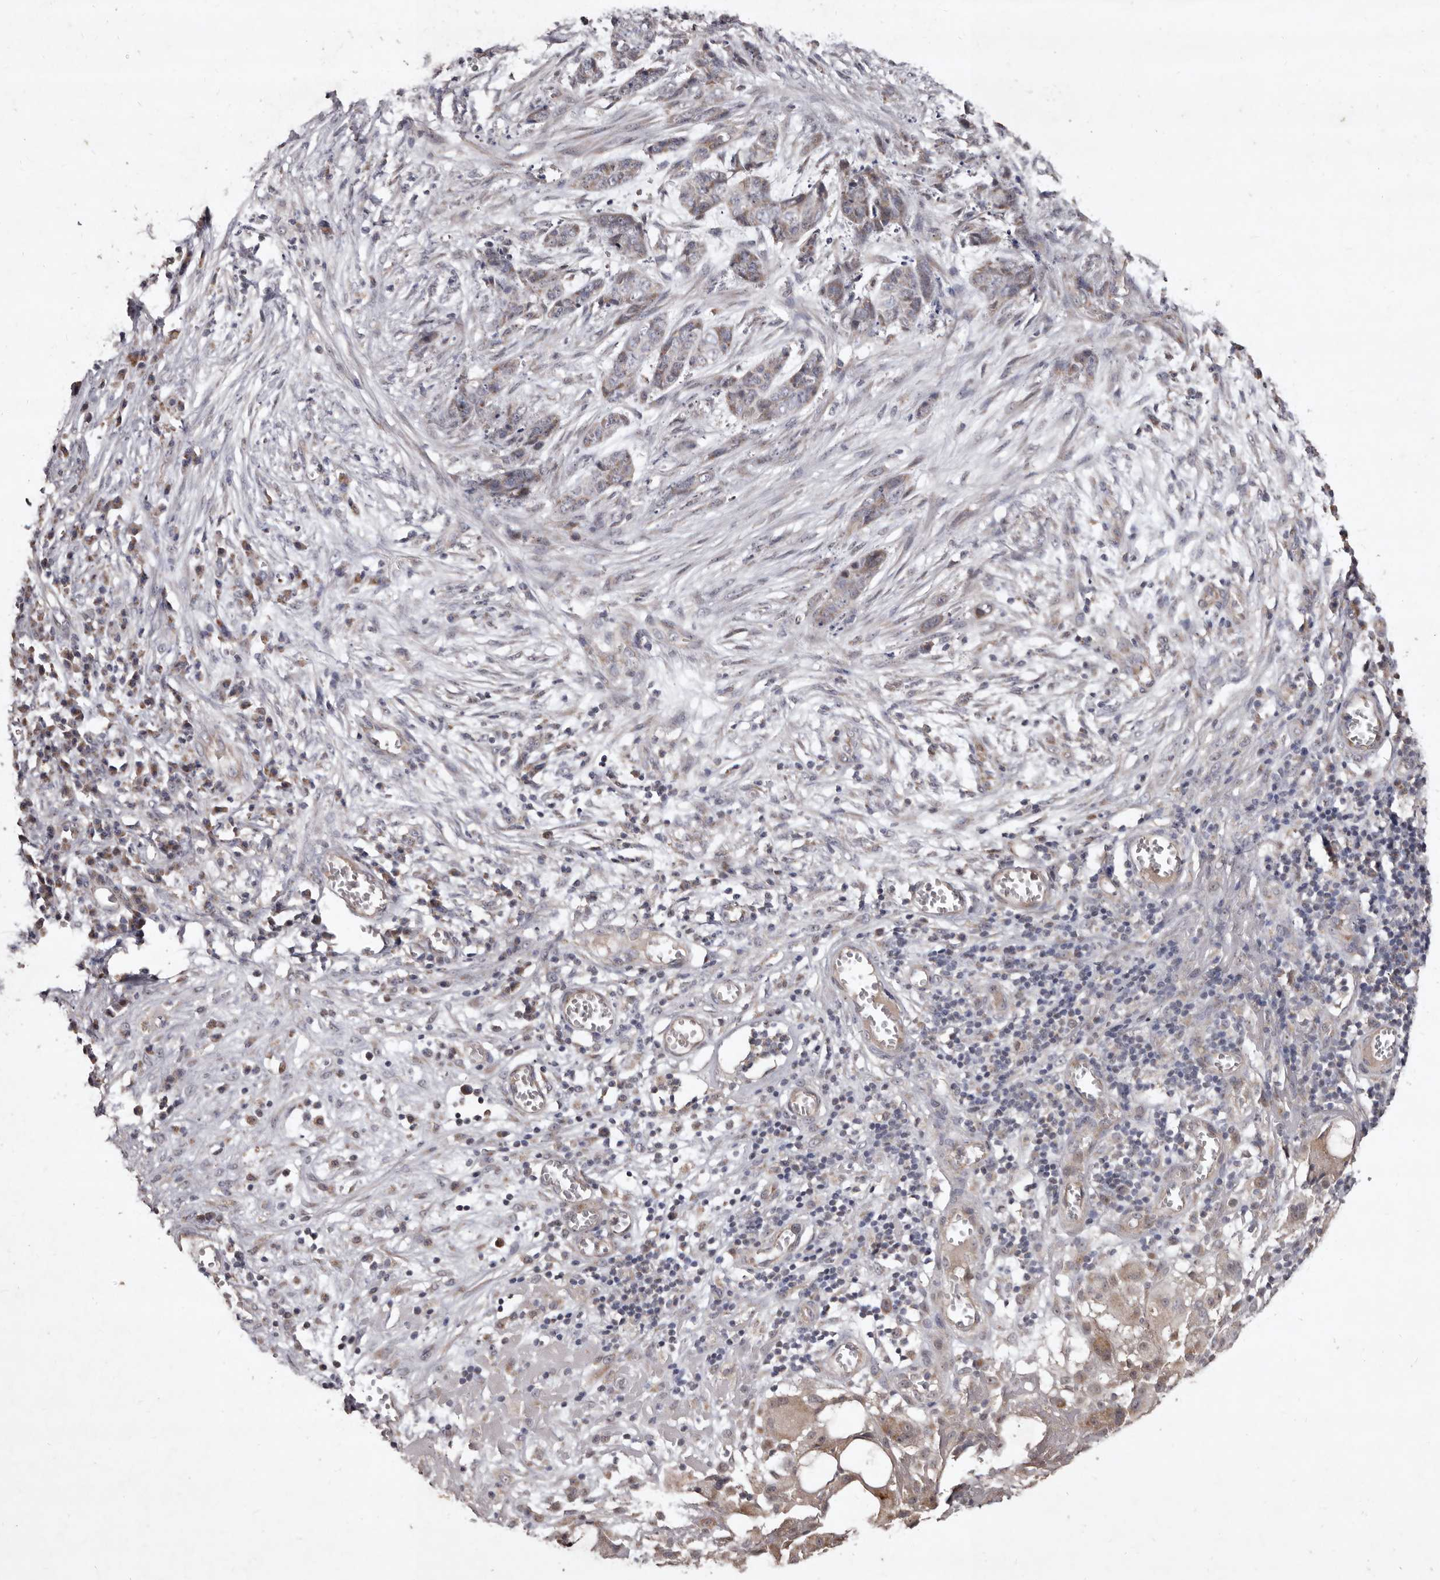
{"staining": {"intensity": "weak", "quantity": "25%-75%", "location": "cytoplasmic/membranous"}, "tissue": "skin cancer", "cell_type": "Tumor cells", "image_type": "cancer", "snomed": [{"axis": "morphology", "description": "Basal cell carcinoma"}, {"axis": "topography", "description": "Skin"}], "caption": "Immunohistochemistry (IHC) micrograph of neoplastic tissue: skin cancer (basal cell carcinoma) stained using IHC shows low levels of weak protein expression localized specifically in the cytoplasmic/membranous of tumor cells, appearing as a cytoplasmic/membranous brown color.", "gene": "FLAD1", "patient": {"sex": "female", "age": 64}}